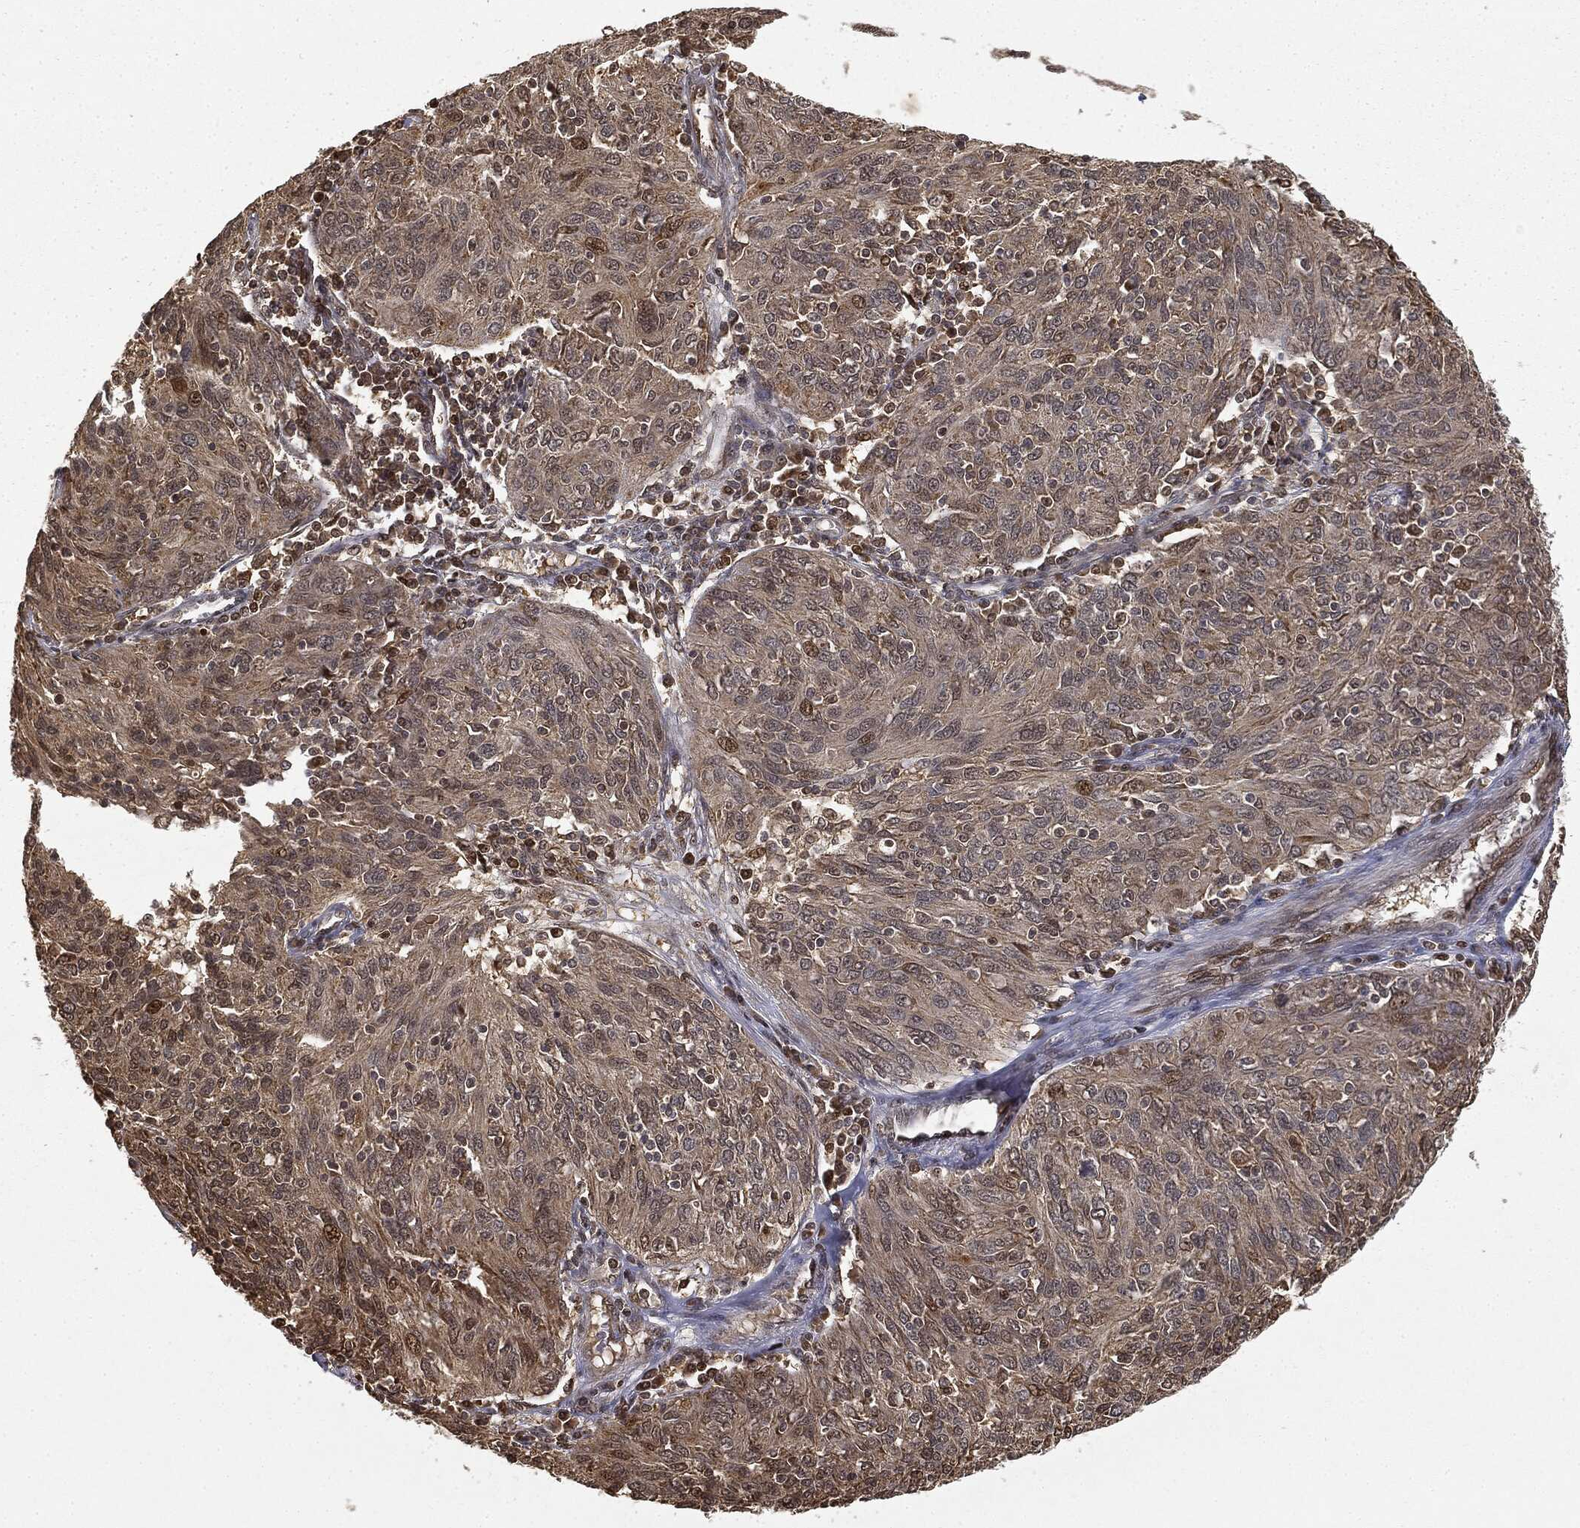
{"staining": {"intensity": "moderate", "quantity": "<25%", "location": "cytoplasmic/membranous"}, "tissue": "ovarian cancer", "cell_type": "Tumor cells", "image_type": "cancer", "snomed": [{"axis": "morphology", "description": "Carcinoma, endometroid"}, {"axis": "topography", "description": "Ovary"}], "caption": "Immunohistochemical staining of human ovarian cancer (endometroid carcinoma) shows low levels of moderate cytoplasmic/membranous protein positivity in approximately <25% of tumor cells. (DAB IHC, brown staining for protein, blue staining for nuclei).", "gene": "ZNHIT6", "patient": {"sex": "female", "age": 50}}